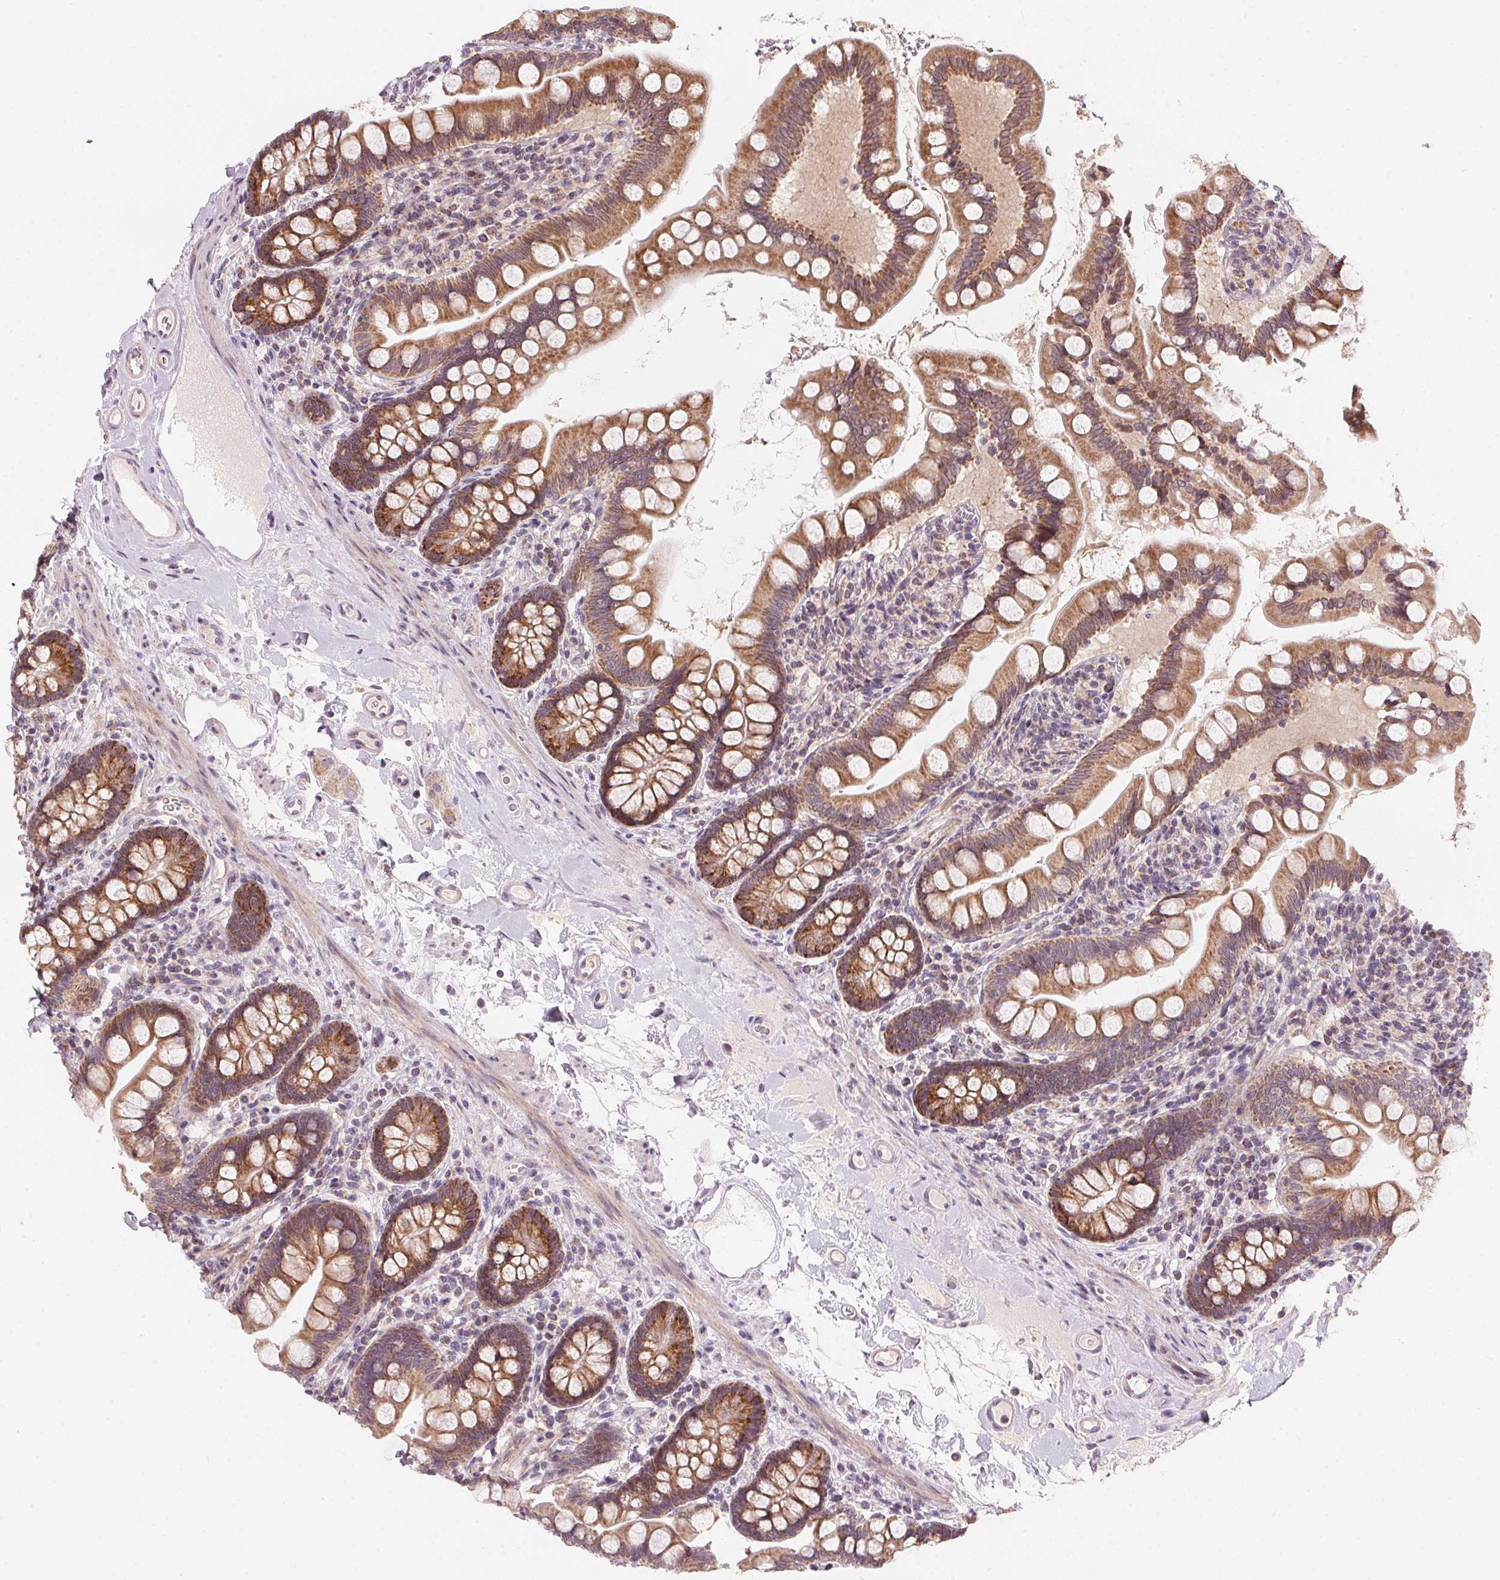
{"staining": {"intensity": "strong", "quantity": ">75%", "location": "cytoplasmic/membranous"}, "tissue": "small intestine", "cell_type": "Glandular cells", "image_type": "normal", "snomed": [{"axis": "morphology", "description": "Normal tissue, NOS"}, {"axis": "topography", "description": "Small intestine"}], "caption": "Immunohistochemistry (IHC) micrograph of normal human small intestine stained for a protein (brown), which shows high levels of strong cytoplasmic/membranous expression in approximately >75% of glandular cells.", "gene": "COQ7", "patient": {"sex": "female", "age": 56}}